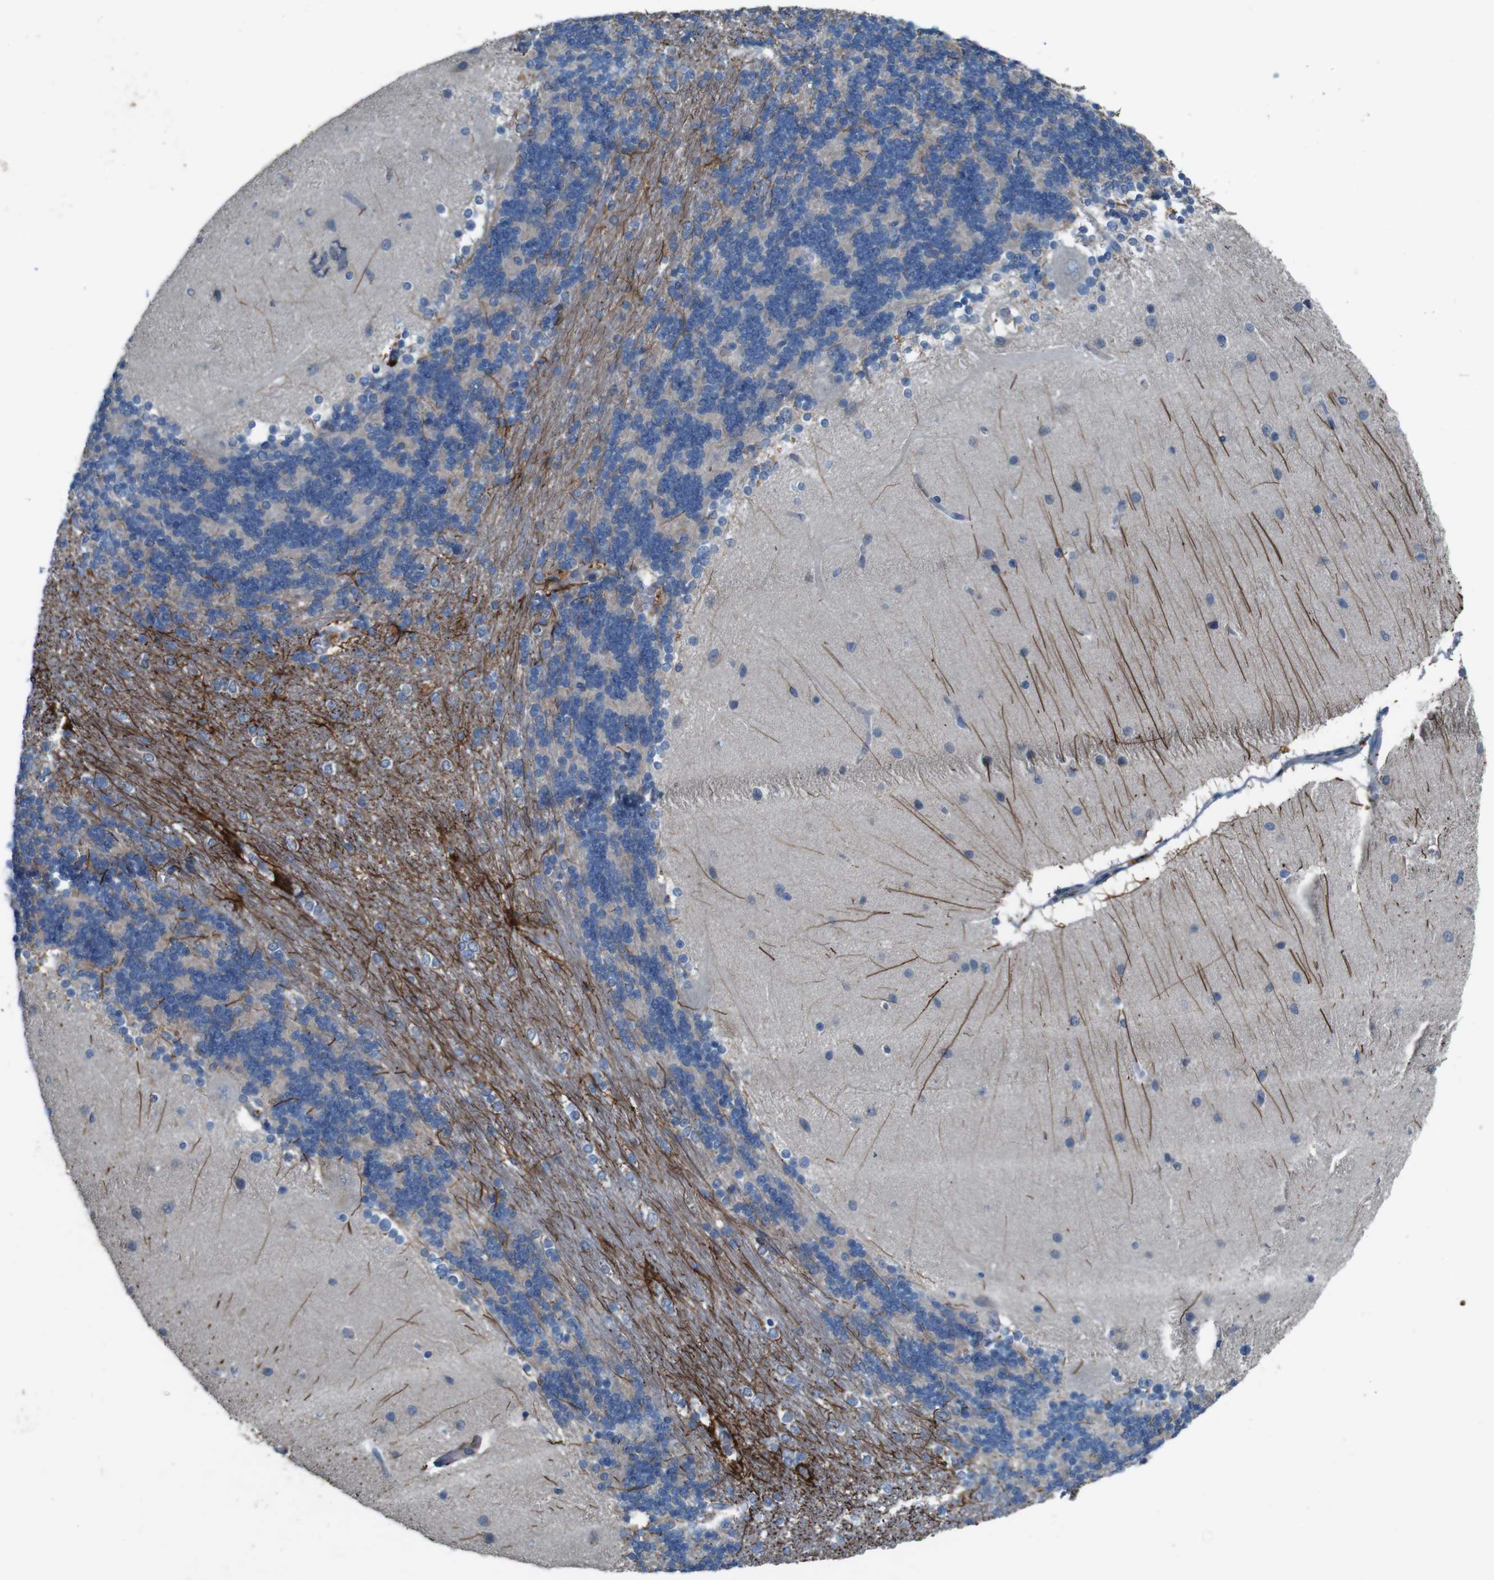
{"staining": {"intensity": "negative", "quantity": "none", "location": "none"}, "tissue": "cerebellum", "cell_type": "Cells in granular layer", "image_type": "normal", "snomed": [{"axis": "morphology", "description": "Normal tissue, NOS"}, {"axis": "topography", "description": "Cerebellum"}], "caption": "The immunohistochemistry histopathology image has no significant positivity in cells in granular layer of cerebellum.", "gene": "MOGAT3", "patient": {"sex": "female", "age": 54}}